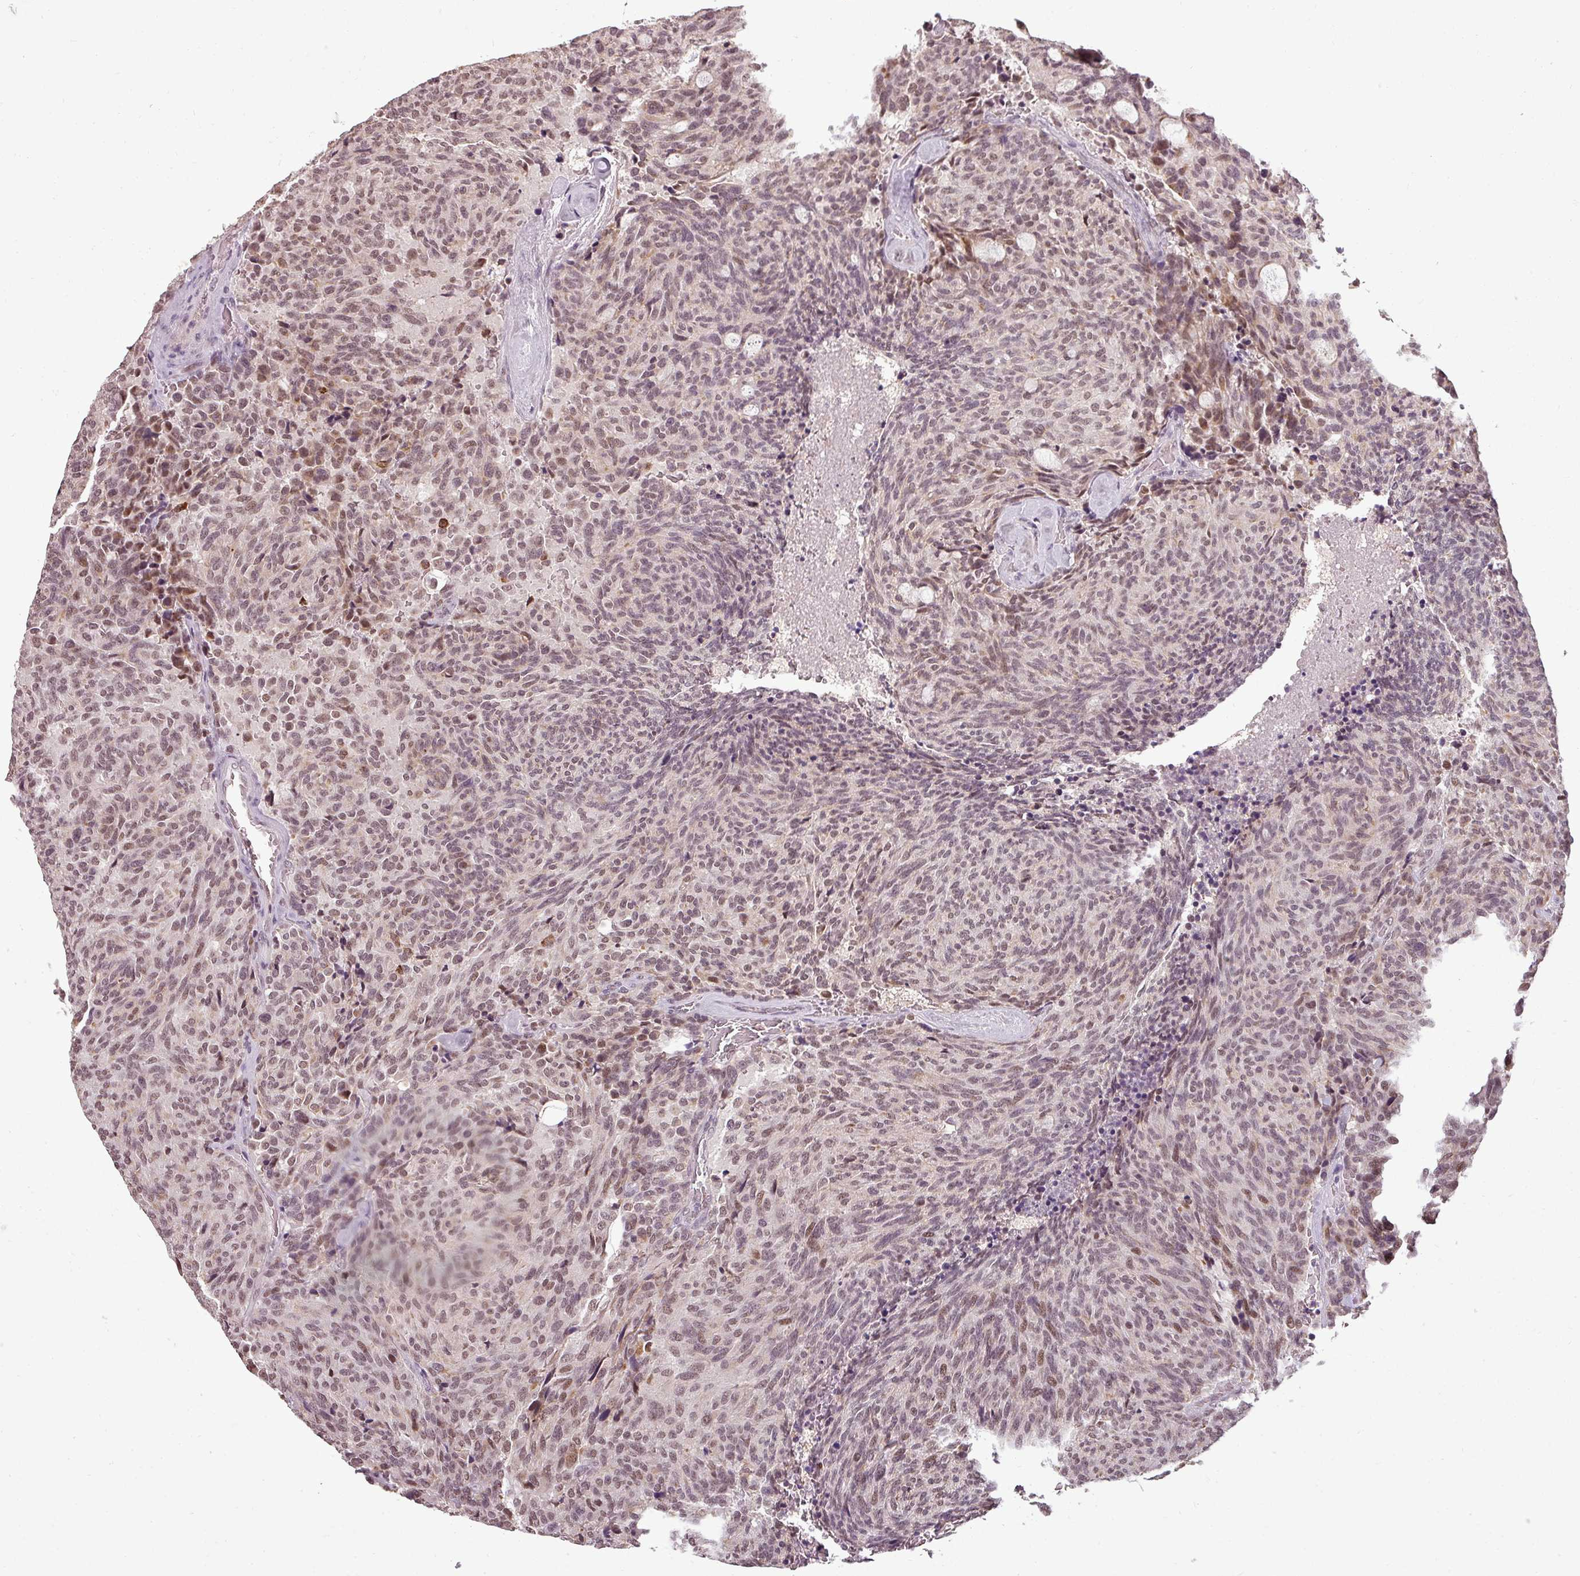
{"staining": {"intensity": "moderate", "quantity": ">75%", "location": "nuclear"}, "tissue": "carcinoid", "cell_type": "Tumor cells", "image_type": "cancer", "snomed": [{"axis": "morphology", "description": "Carcinoid, malignant, NOS"}, {"axis": "topography", "description": "Pancreas"}], "caption": "The micrograph displays a brown stain indicating the presence of a protein in the nuclear of tumor cells in malignant carcinoid.", "gene": "BCAS3", "patient": {"sex": "female", "age": 54}}